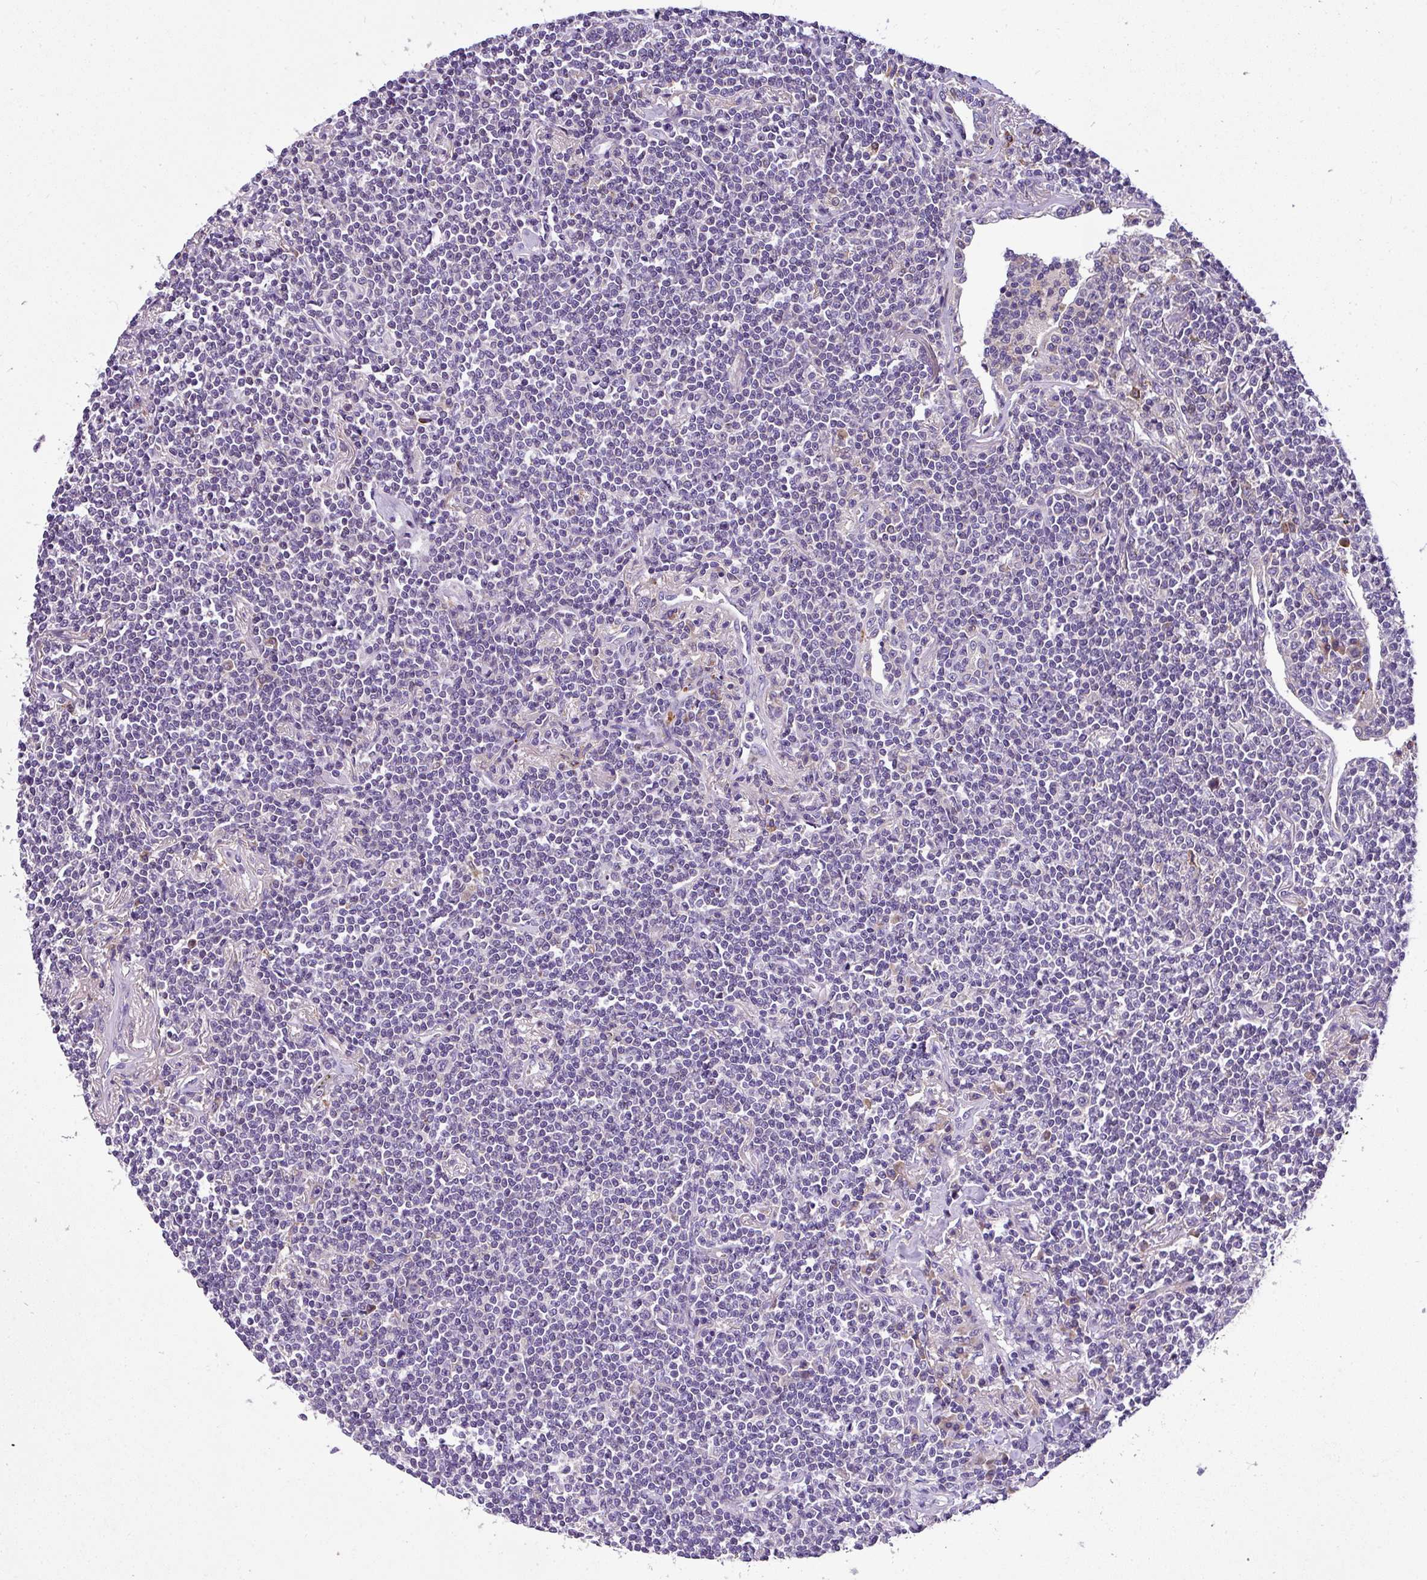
{"staining": {"intensity": "negative", "quantity": "none", "location": "none"}, "tissue": "lymphoma", "cell_type": "Tumor cells", "image_type": "cancer", "snomed": [{"axis": "morphology", "description": "Malignant lymphoma, non-Hodgkin's type, Low grade"}, {"axis": "topography", "description": "Lung"}], "caption": "Human low-grade malignant lymphoma, non-Hodgkin's type stained for a protein using IHC demonstrates no positivity in tumor cells.", "gene": "ANXA2R", "patient": {"sex": "female", "age": 71}}